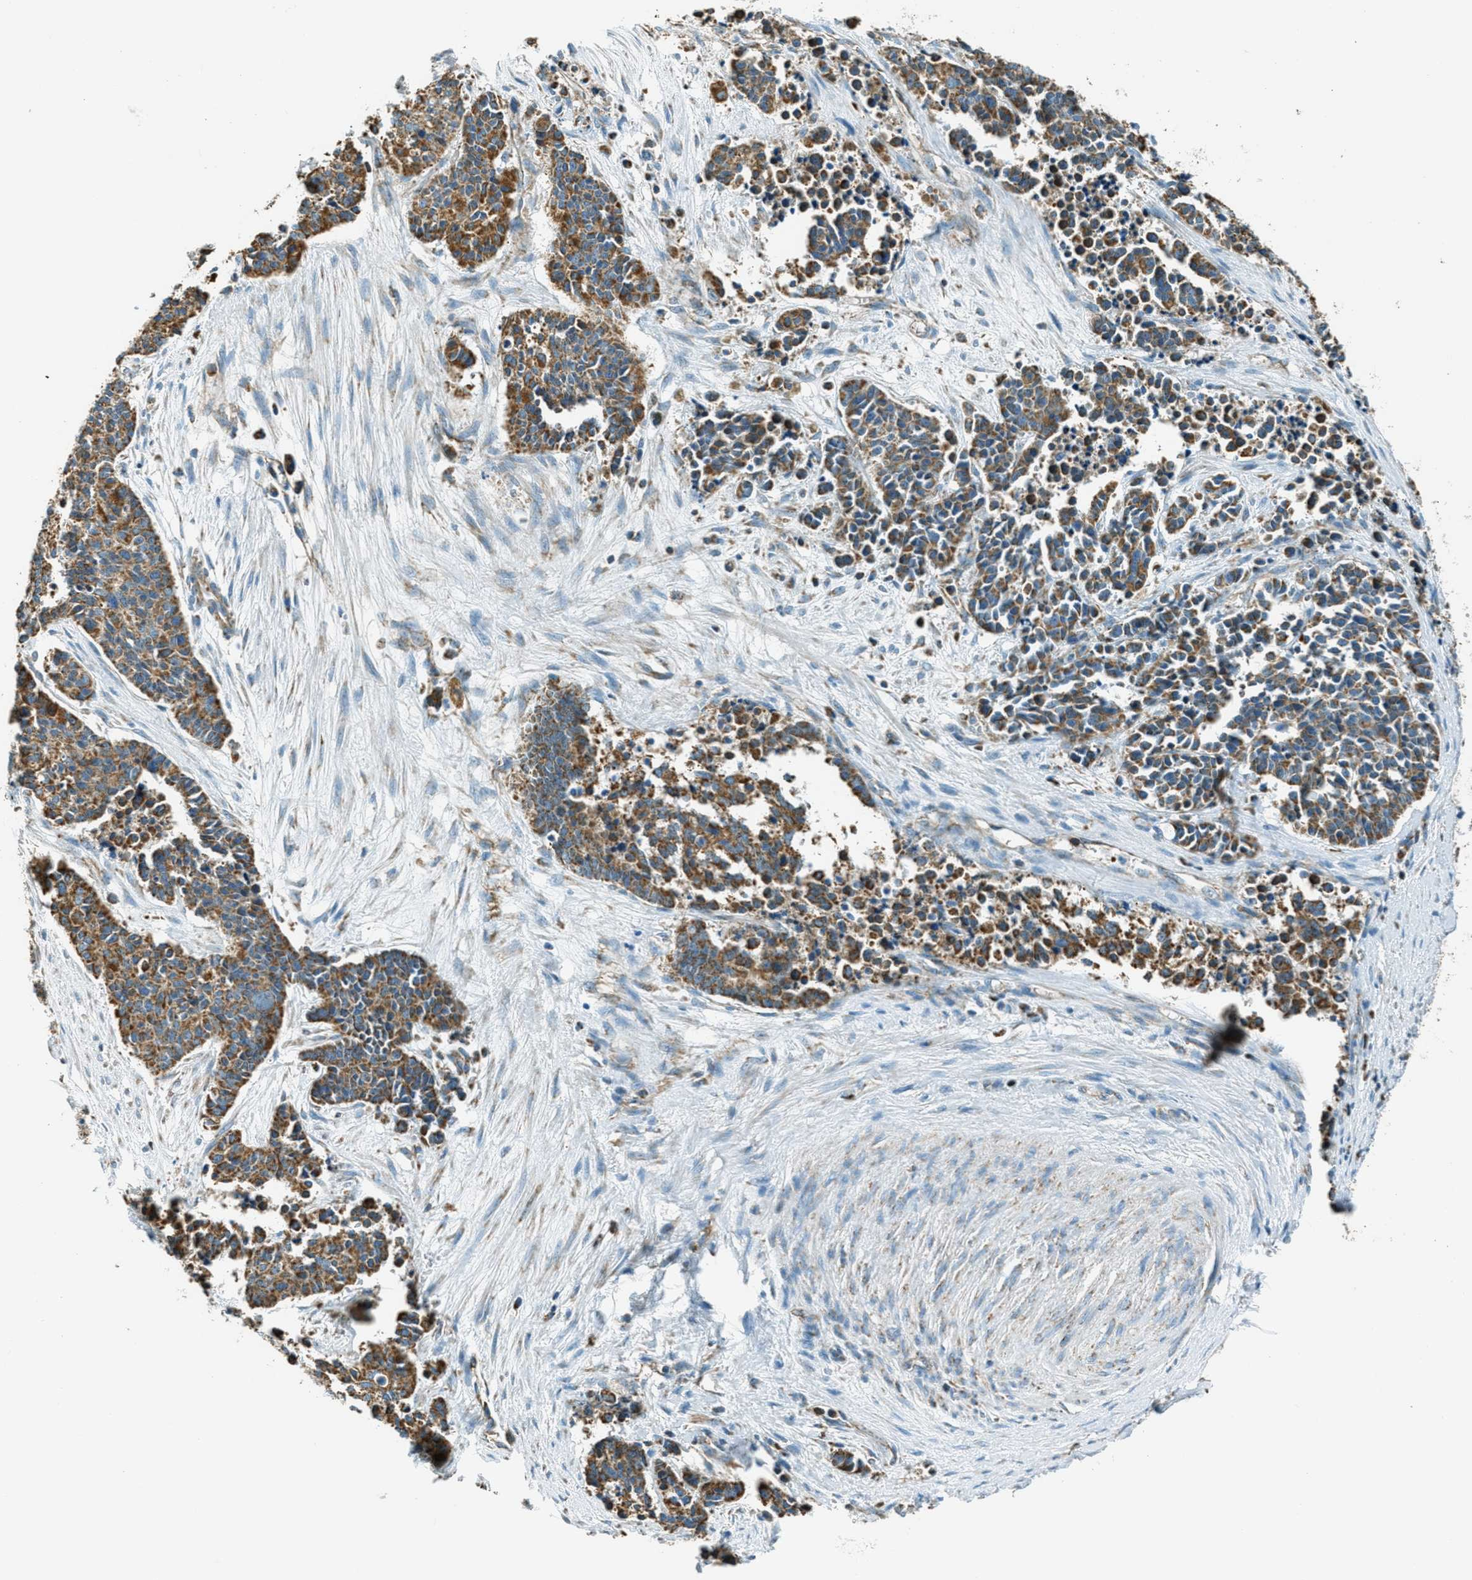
{"staining": {"intensity": "strong", "quantity": ">75%", "location": "cytoplasmic/membranous"}, "tissue": "cervical cancer", "cell_type": "Tumor cells", "image_type": "cancer", "snomed": [{"axis": "morphology", "description": "Squamous cell carcinoma, NOS"}, {"axis": "topography", "description": "Cervix"}], "caption": "Cervical squamous cell carcinoma stained for a protein (brown) demonstrates strong cytoplasmic/membranous positive positivity in approximately >75% of tumor cells.", "gene": "CHST15", "patient": {"sex": "female", "age": 35}}